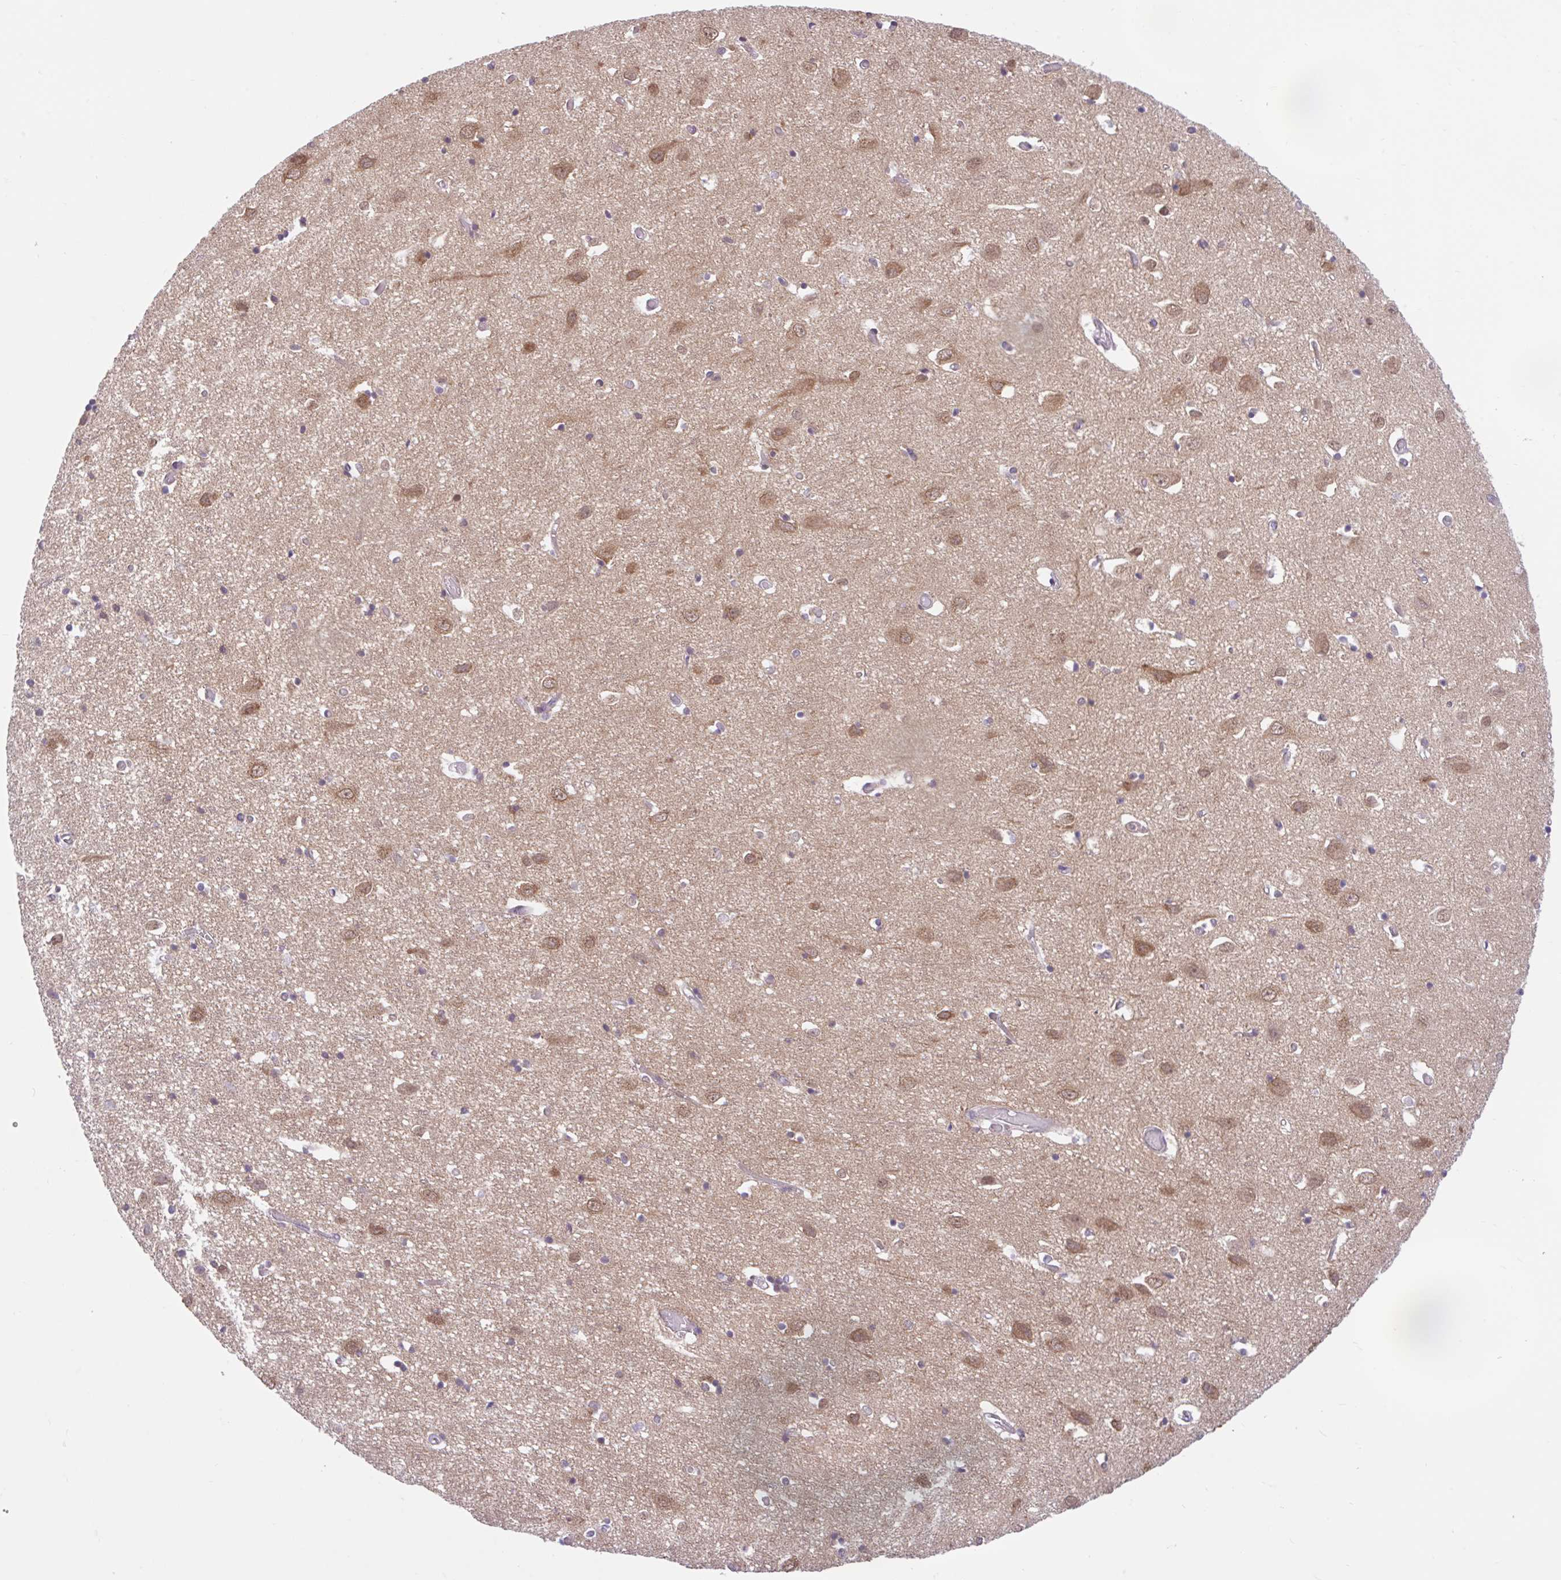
{"staining": {"intensity": "negative", "quantity": "none", "location": "none"}, "tissue": "cerebral cortex", "cell_type": "Endothelial cells", "image_type": "normal", "snomed": [{"axis": "morphology", "description": "Normal tissue, NOS"}, {"axis": "topography", "description": "Cerebral cortex"}], "caption": "There is no significant positivity in endothelial cells of cerebral cortex. (DAB immunohistochemistry (IHC) visualized using brightfield microscopy, high magnification).", "gene": "RALBP1", "patient": {"sex": "male", "age": 70}}